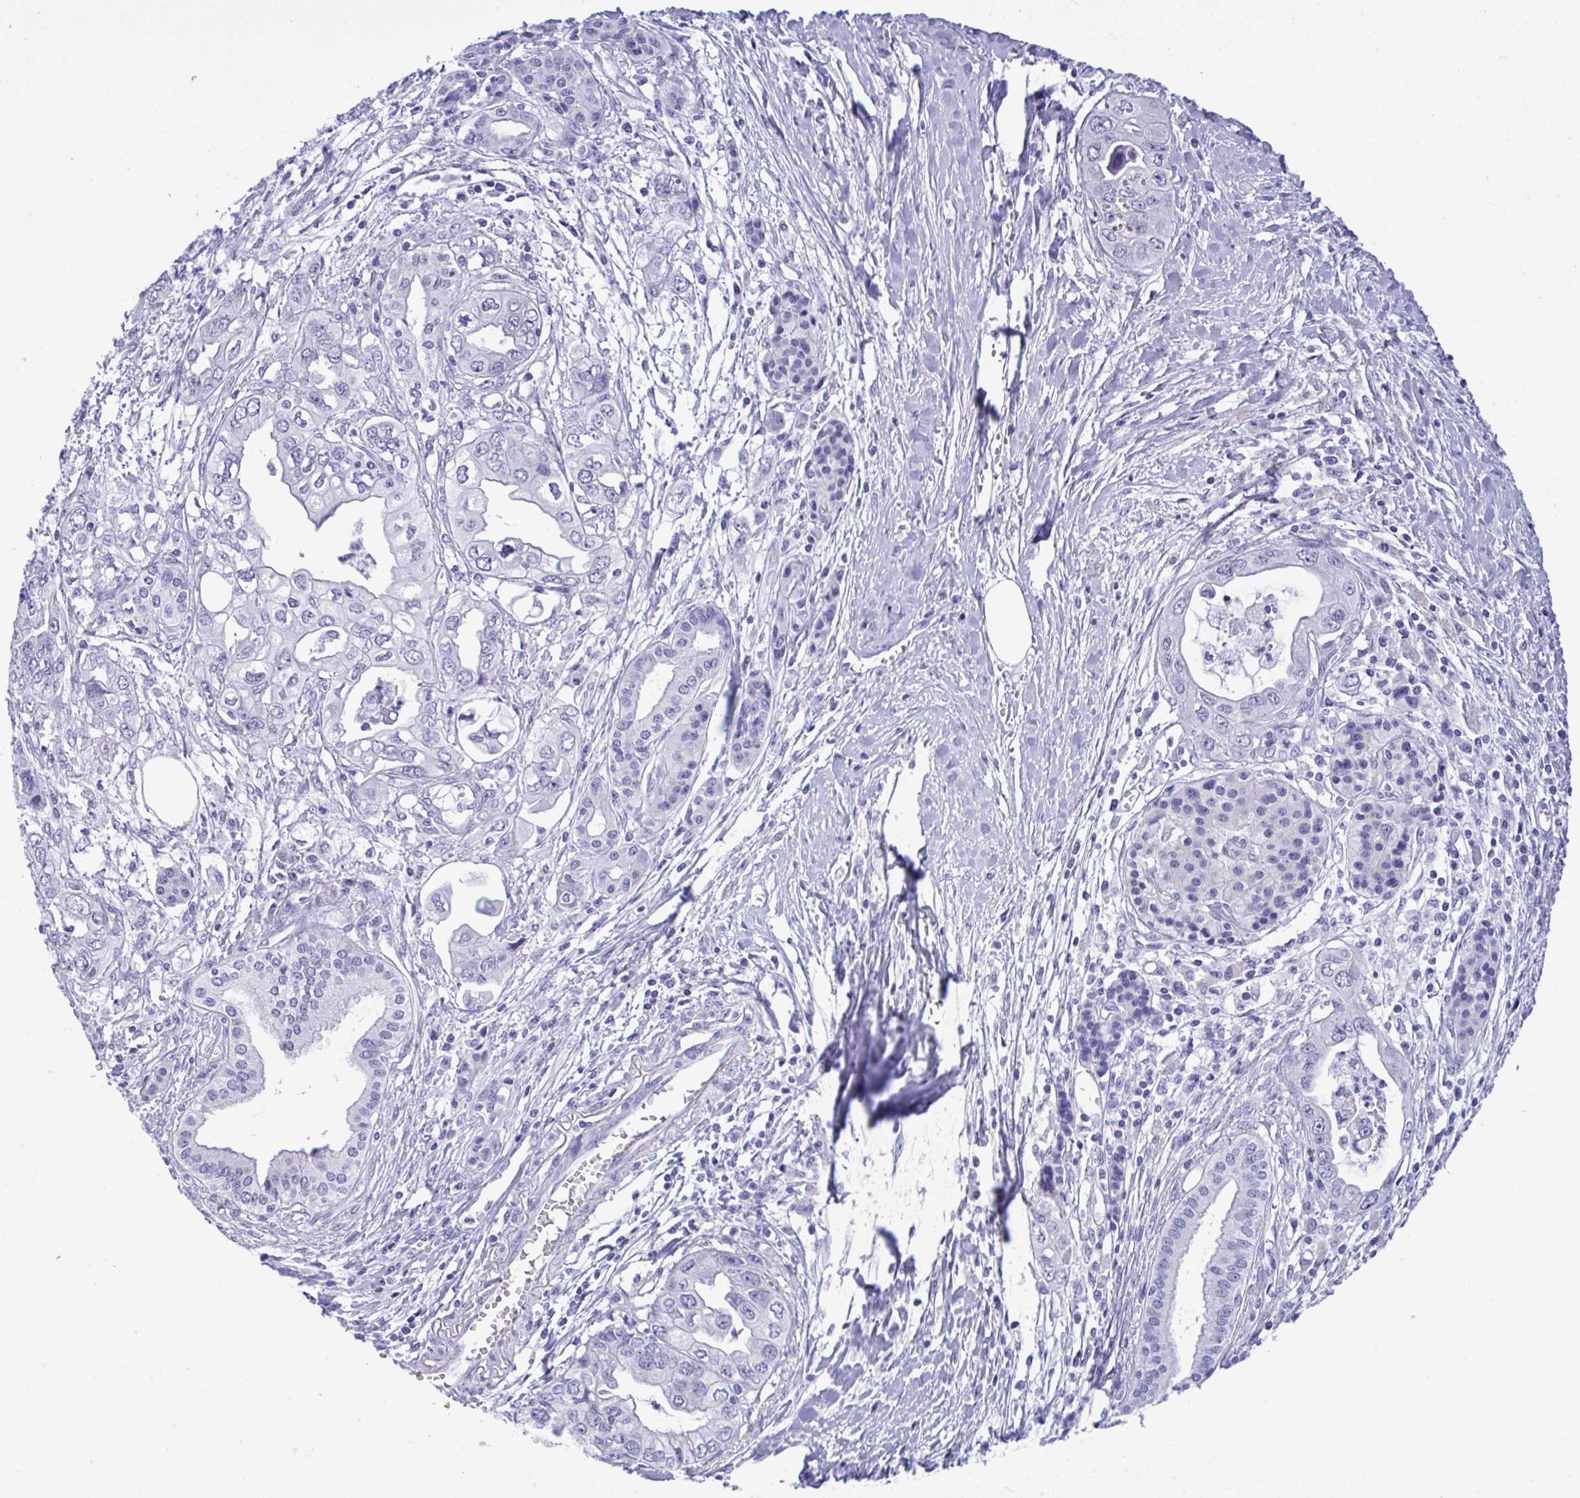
{"staining": {"intensity": "negative", "quantity": "none", "location": "none"}, "tissue": "pancreatic cancer", "cell_type": "Tumor cells", "image_type": "cancer", "snomed": [{"axis": "morphology", "description": "Adenocarcinoma, NOS"}, {"axis": "topography", "description": "Pancreas"}], "caption": "IHC photomicrograph of neoplastic tissue: adenocarcinoma (pancreatic) stained with DAB (3,3'-diaminobenzidine) displays no significant protein staining in tumor cells.", "gene": "YBX2", "patient": {"sex": "male", "age": 68}}